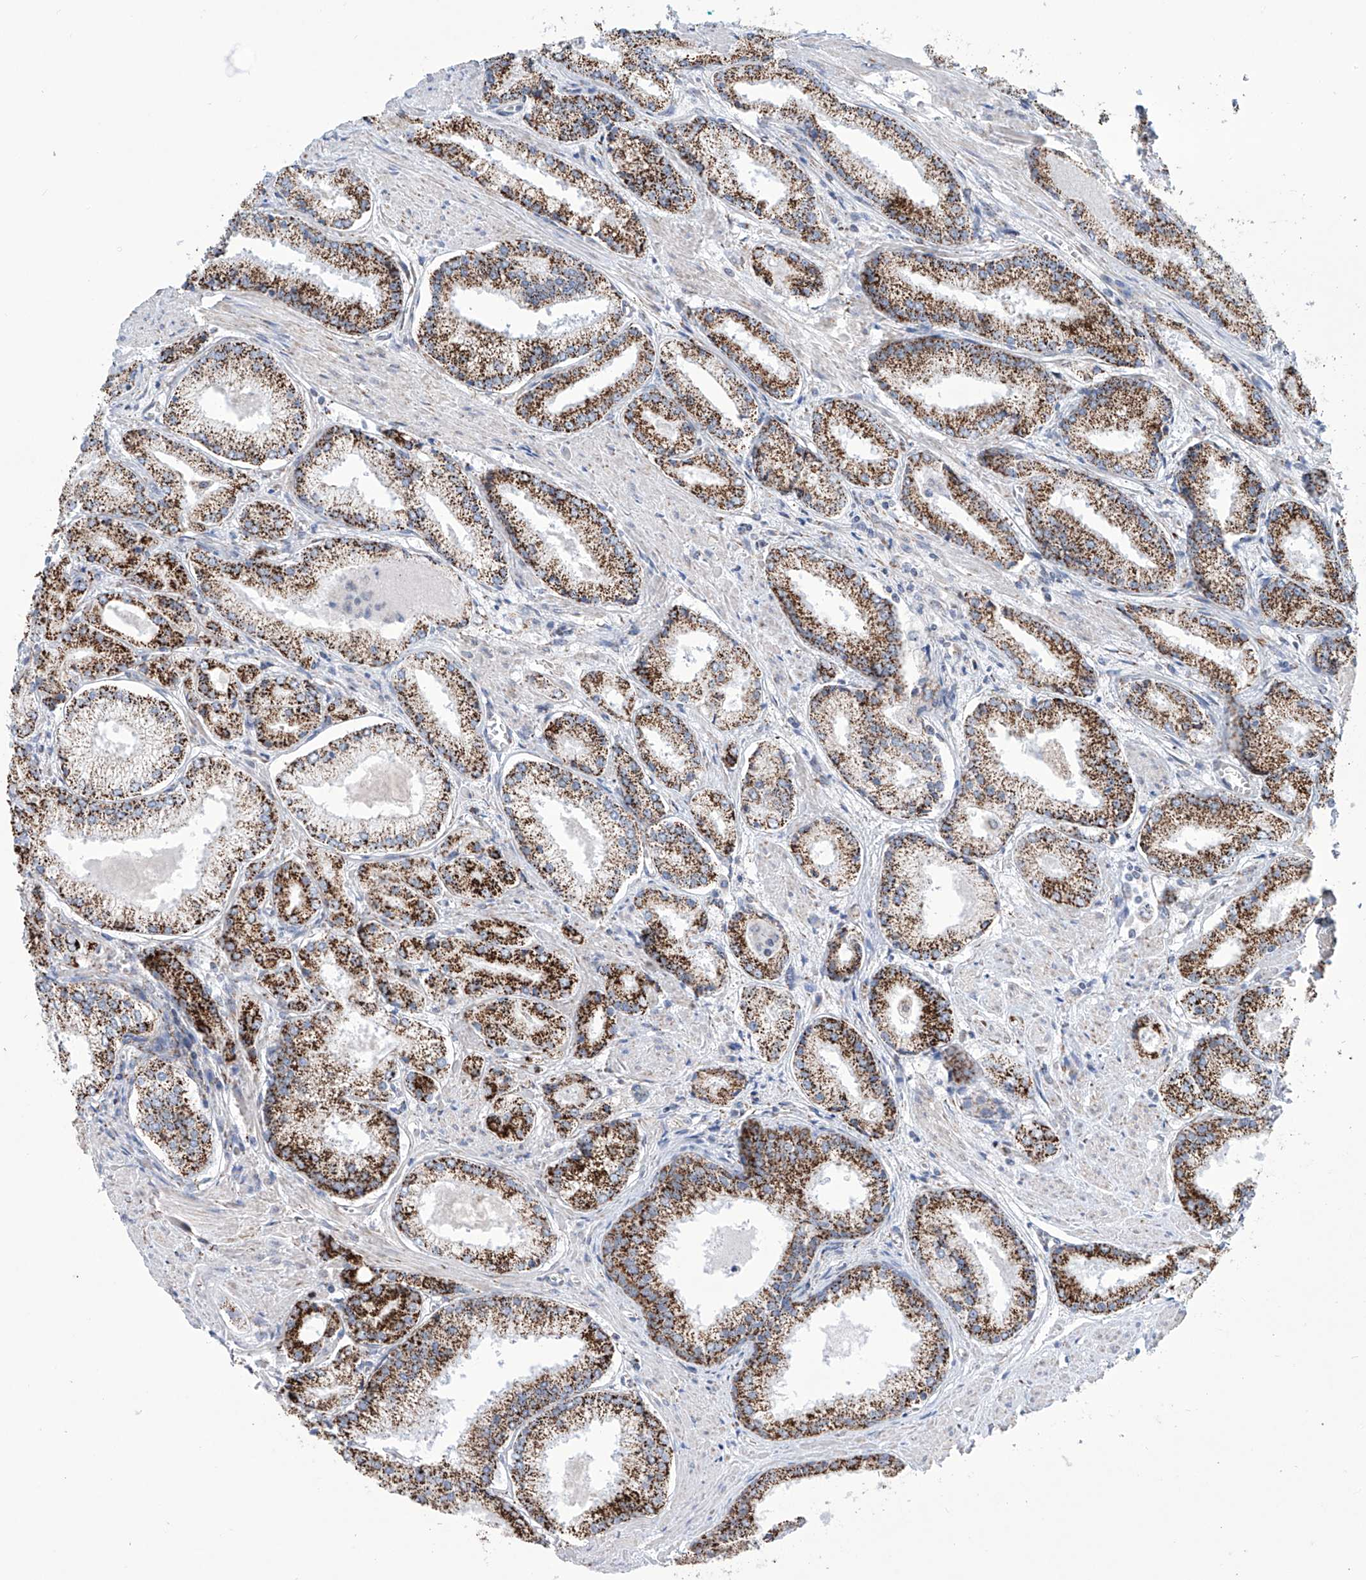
{"staining": {"intensity": "strong", "quantity": ">75%", "location": "cytoplasmic/membranous"}, "tissue": "prostate cancer", "cell_type": "Tumor cells", "image_type": "cancer", "snomed": [{"axis": "morphology", "description": "Adenocarcinoma, Low grade"}, {"axis": "topography", "description": "Prostate"}], "caption": "Immunohistochemical staining of low-grade adenocarcinoma (prostate) displays strong cytoplasmic/membranous protein positivity in approximately >75% of tumor cells.", "gene": "ALDH6A1", "patient": {"sex": "male", "age": 54}}